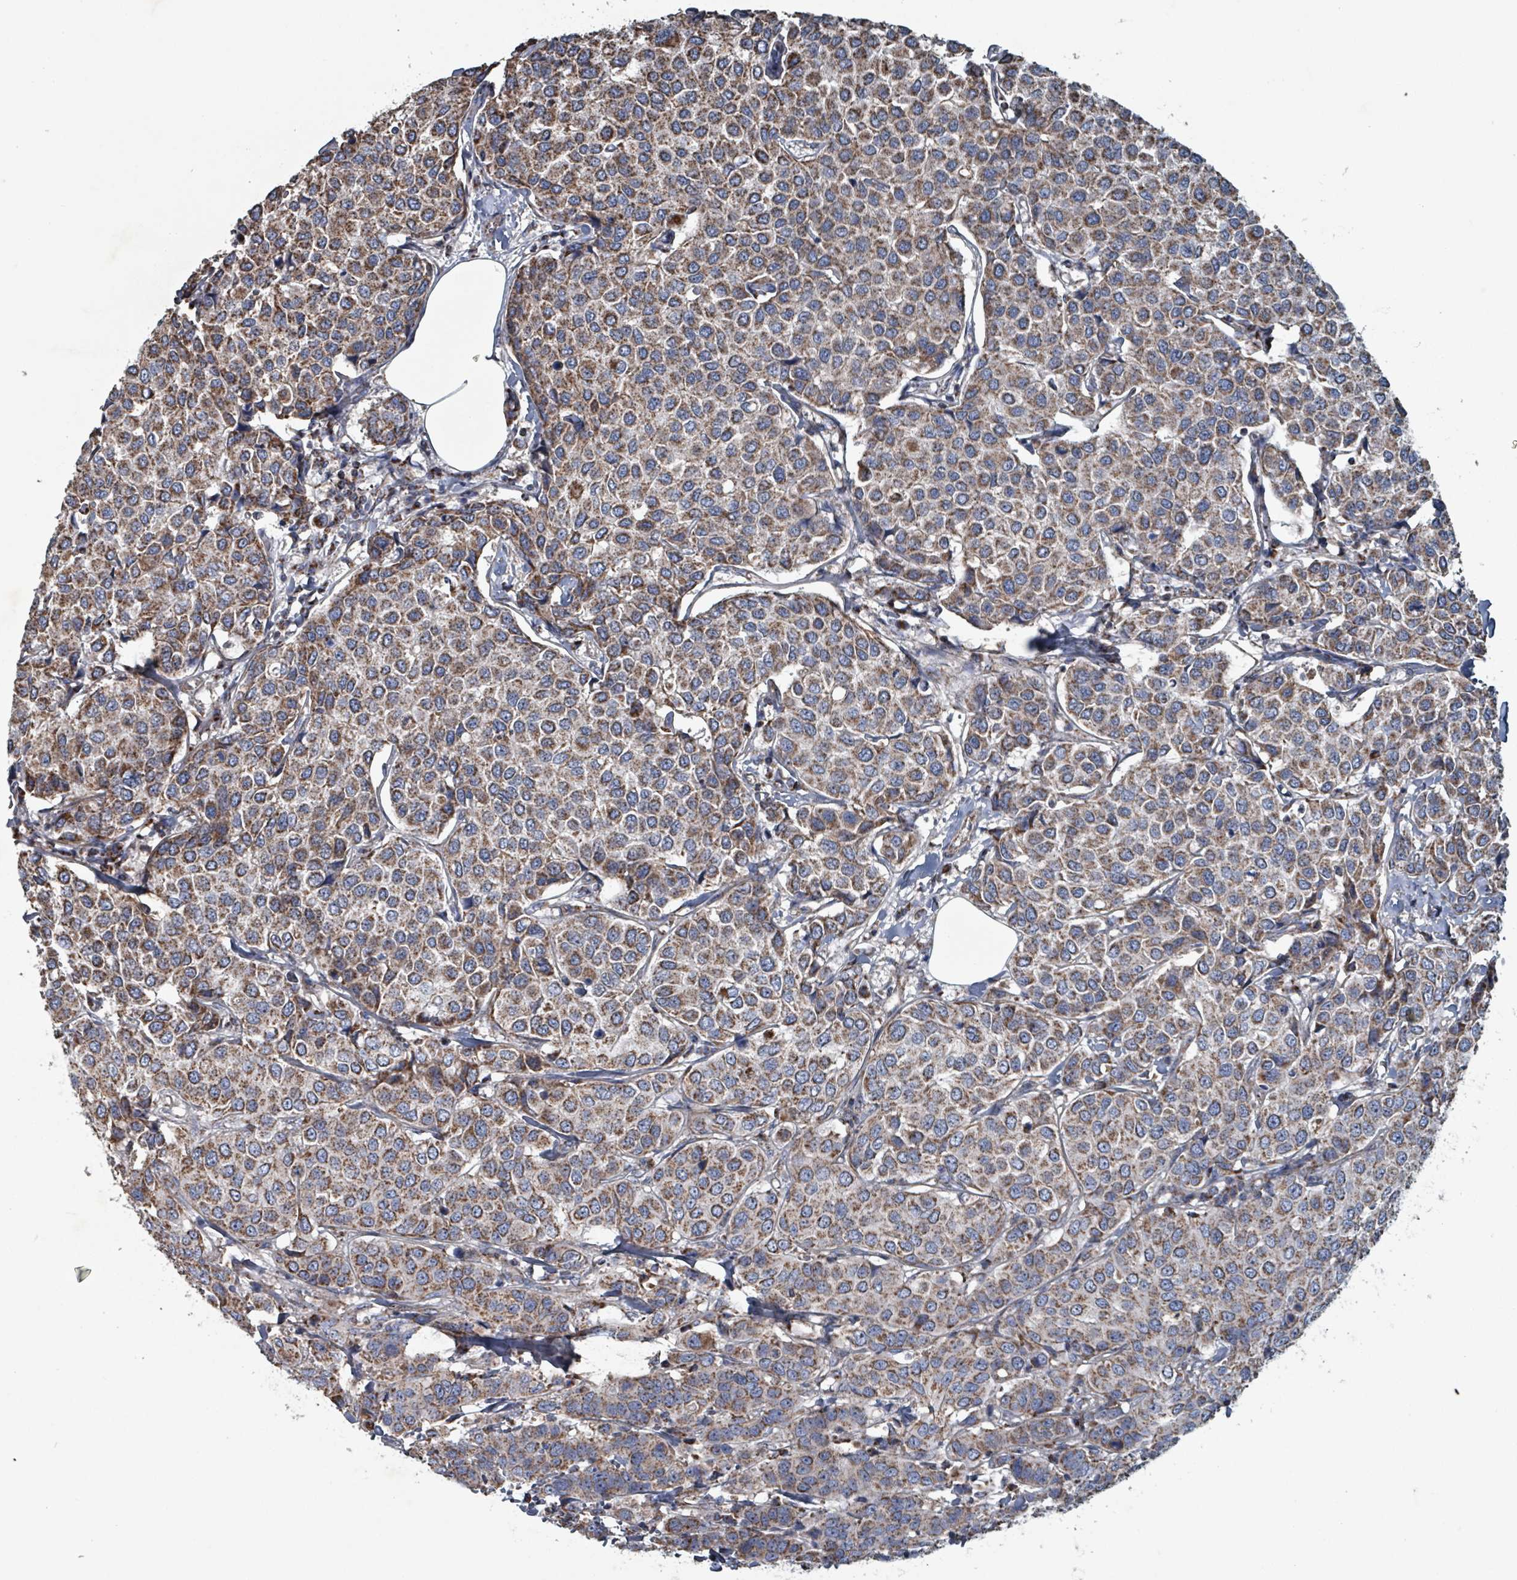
{"staining": {"intensity": "moderate", "quantity": ">75%", "location": "cytoplasmic/membranous"}, "tissue": "breast cancer", "cell_type": "Tumor cells", "image_type": "cancer", "snomed": [{"axis": "morphology", "description": "Duct carcinoma"}, {"axis": "topography", "description": "Breast"}], "caption": "Immunohistochemical staining of breast cancer (intraductal carcinoma) exhibits medium levels of moderate cytoplasmic/membranous protein staining in approximately >75% of tumor cells. (IHC, brightfield microscopy, high magnification).", "gene": "ABHD18", "patient": {"sex": "female", "age": 55}}